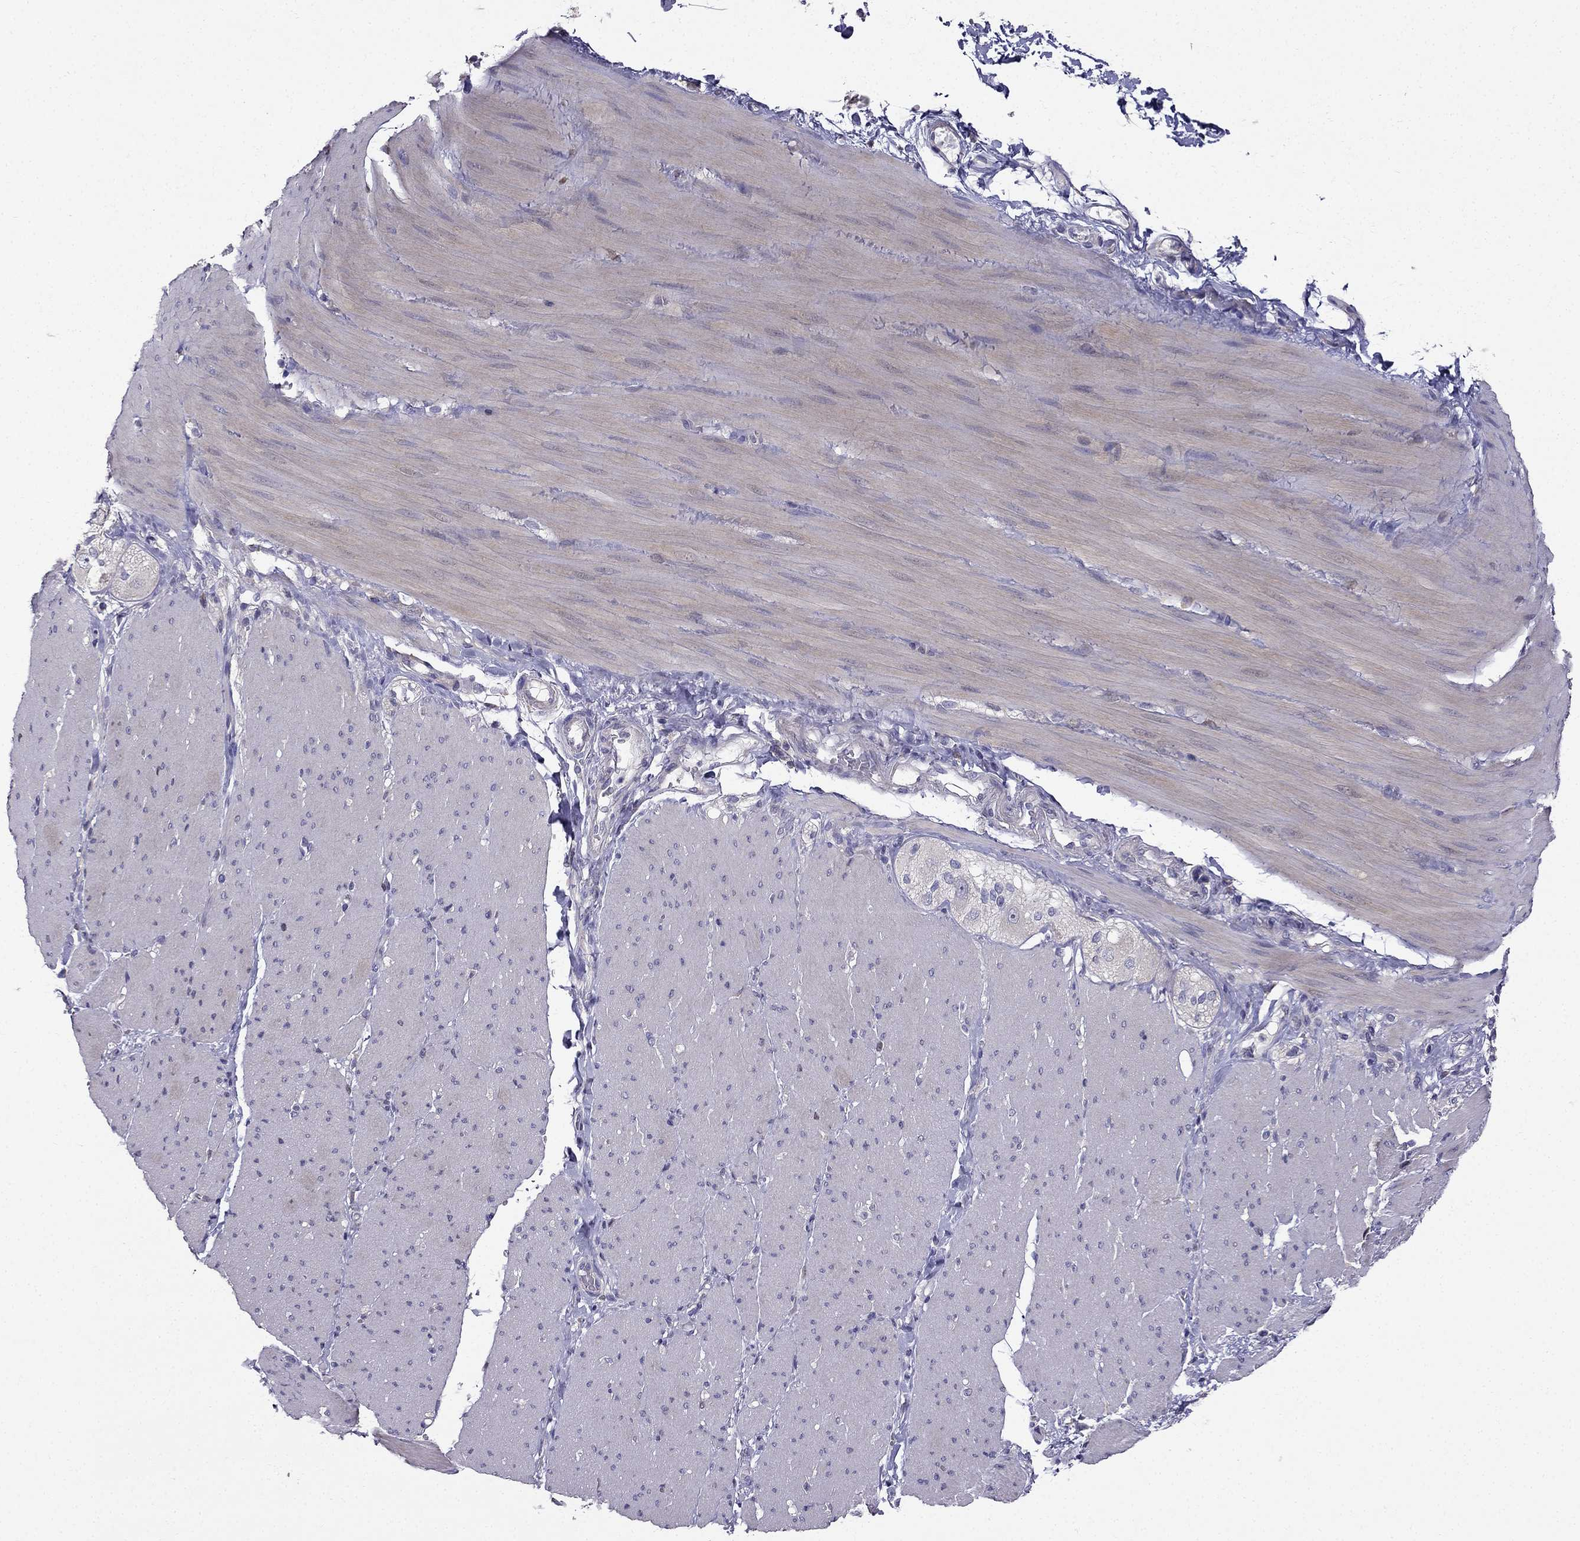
{"staining": {"intensity": "negative", "quantity": "none", "location": "none"}, "tissue": "adipose tissue", "cell_type": "Adipocytes", "image_type": "normal", "snomed": [{"axis": "morphology", "description": "Normal tissue, NOS"}, {"axis": "topography", "description": "Smooth muscle"}, {"axis": "topography", "description": "Duodenum"}, {"axis": "topography", "description": "Peripheral nerve tissue"}], "caption": "Adipocytes show no significant expression in benign adipose tissue.", "gene": "AS3MT", "patient": {"sex": "female", "age": 61}}